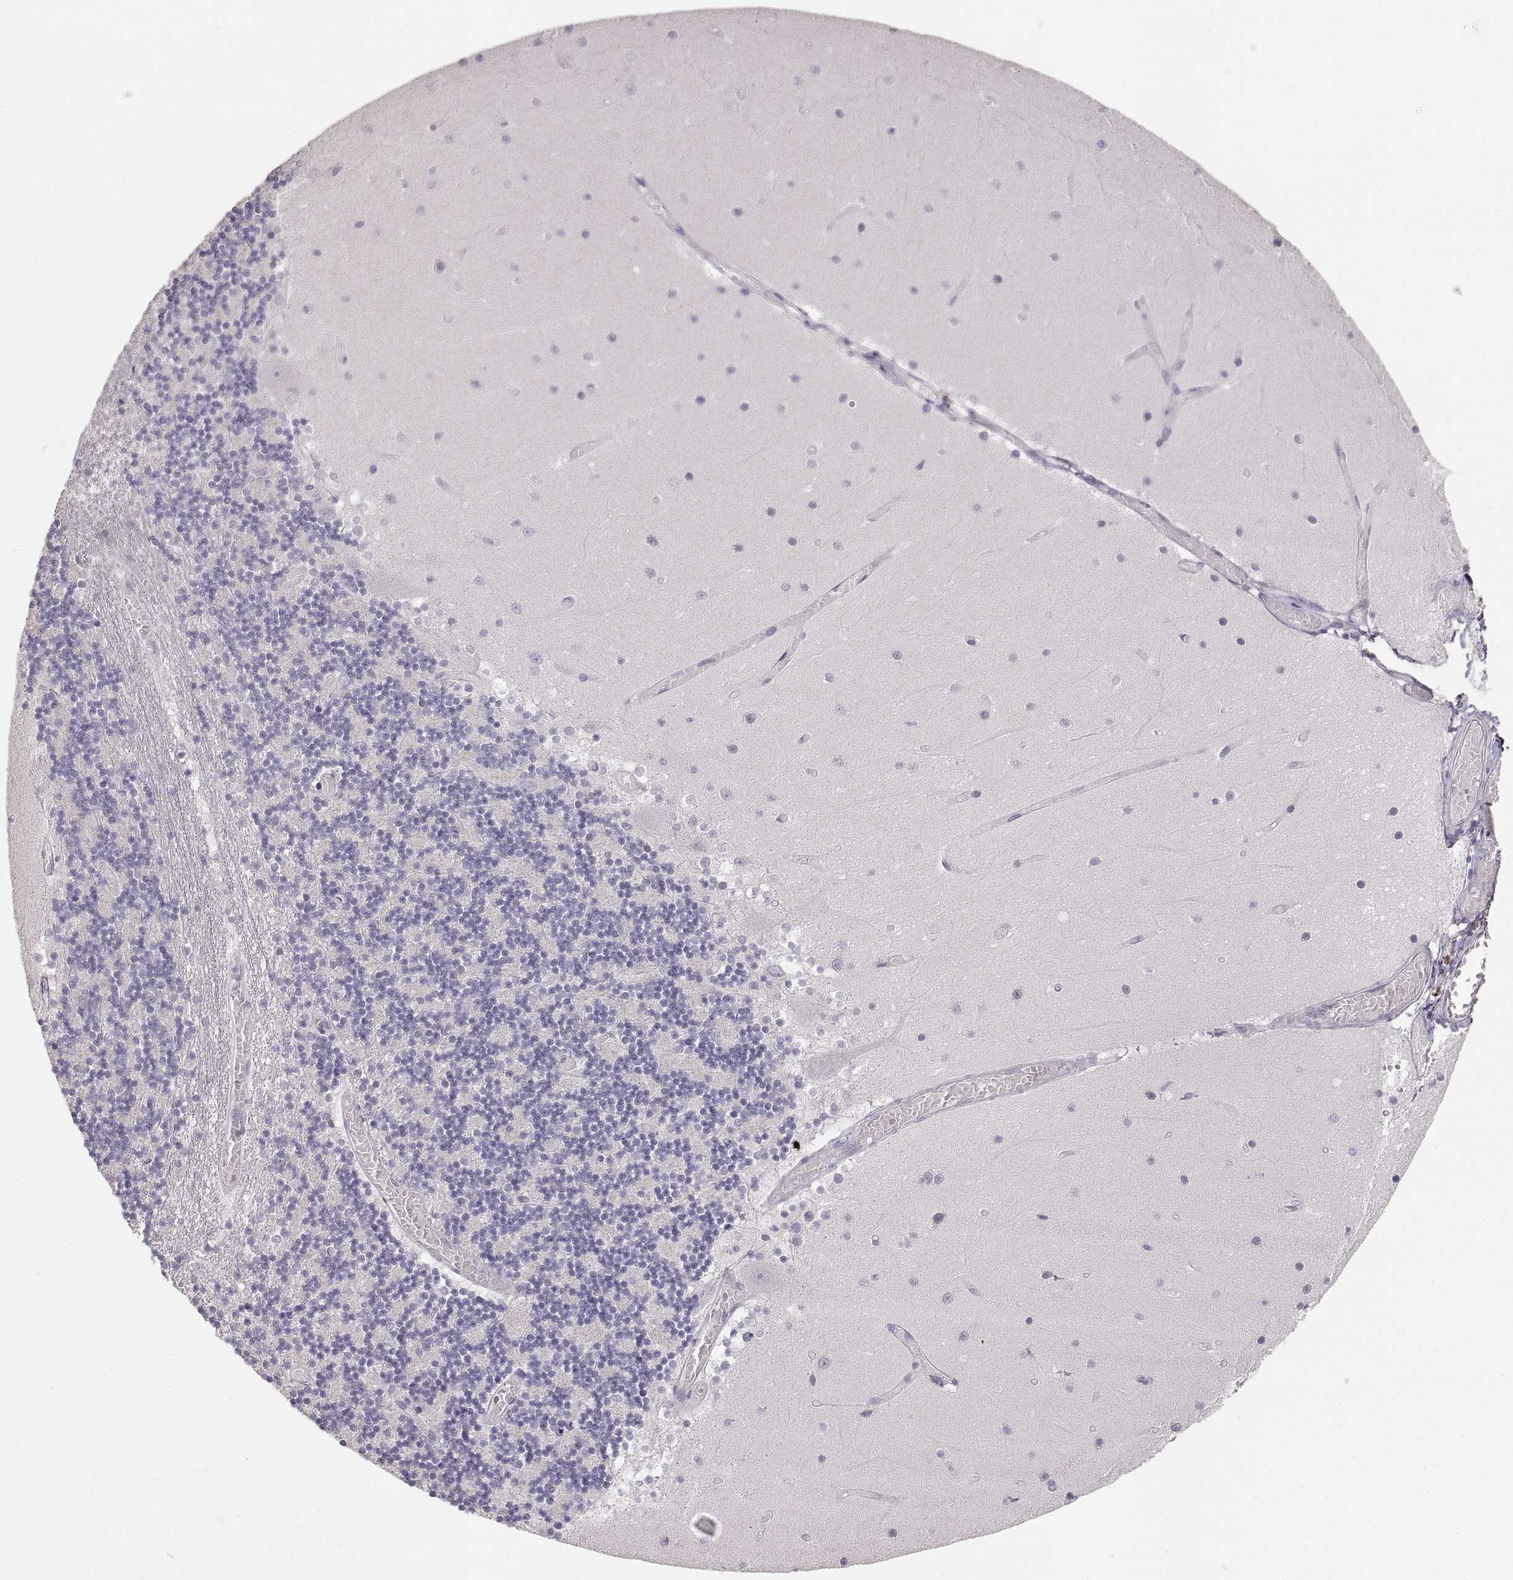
{"staining": {"intensity": "negative", "quantity": "none", "location": "none"}, "tissue": "cerebellum", "cell_type": "Cells in granular layer", "image_type": "normal", "snomed": [{"axis": "morphology", "description": "Normal tissue, NOS"}, {"axis": "topography", "description": "Cerebellum"}], "caption": "A high-resolution micrograph shows immunohistochemistry staining of benign cerebellum, which reveals no significant expression in cells in granular layer.", "gene": "ZP3", "patient": {"sex": "female", "age": 28}}